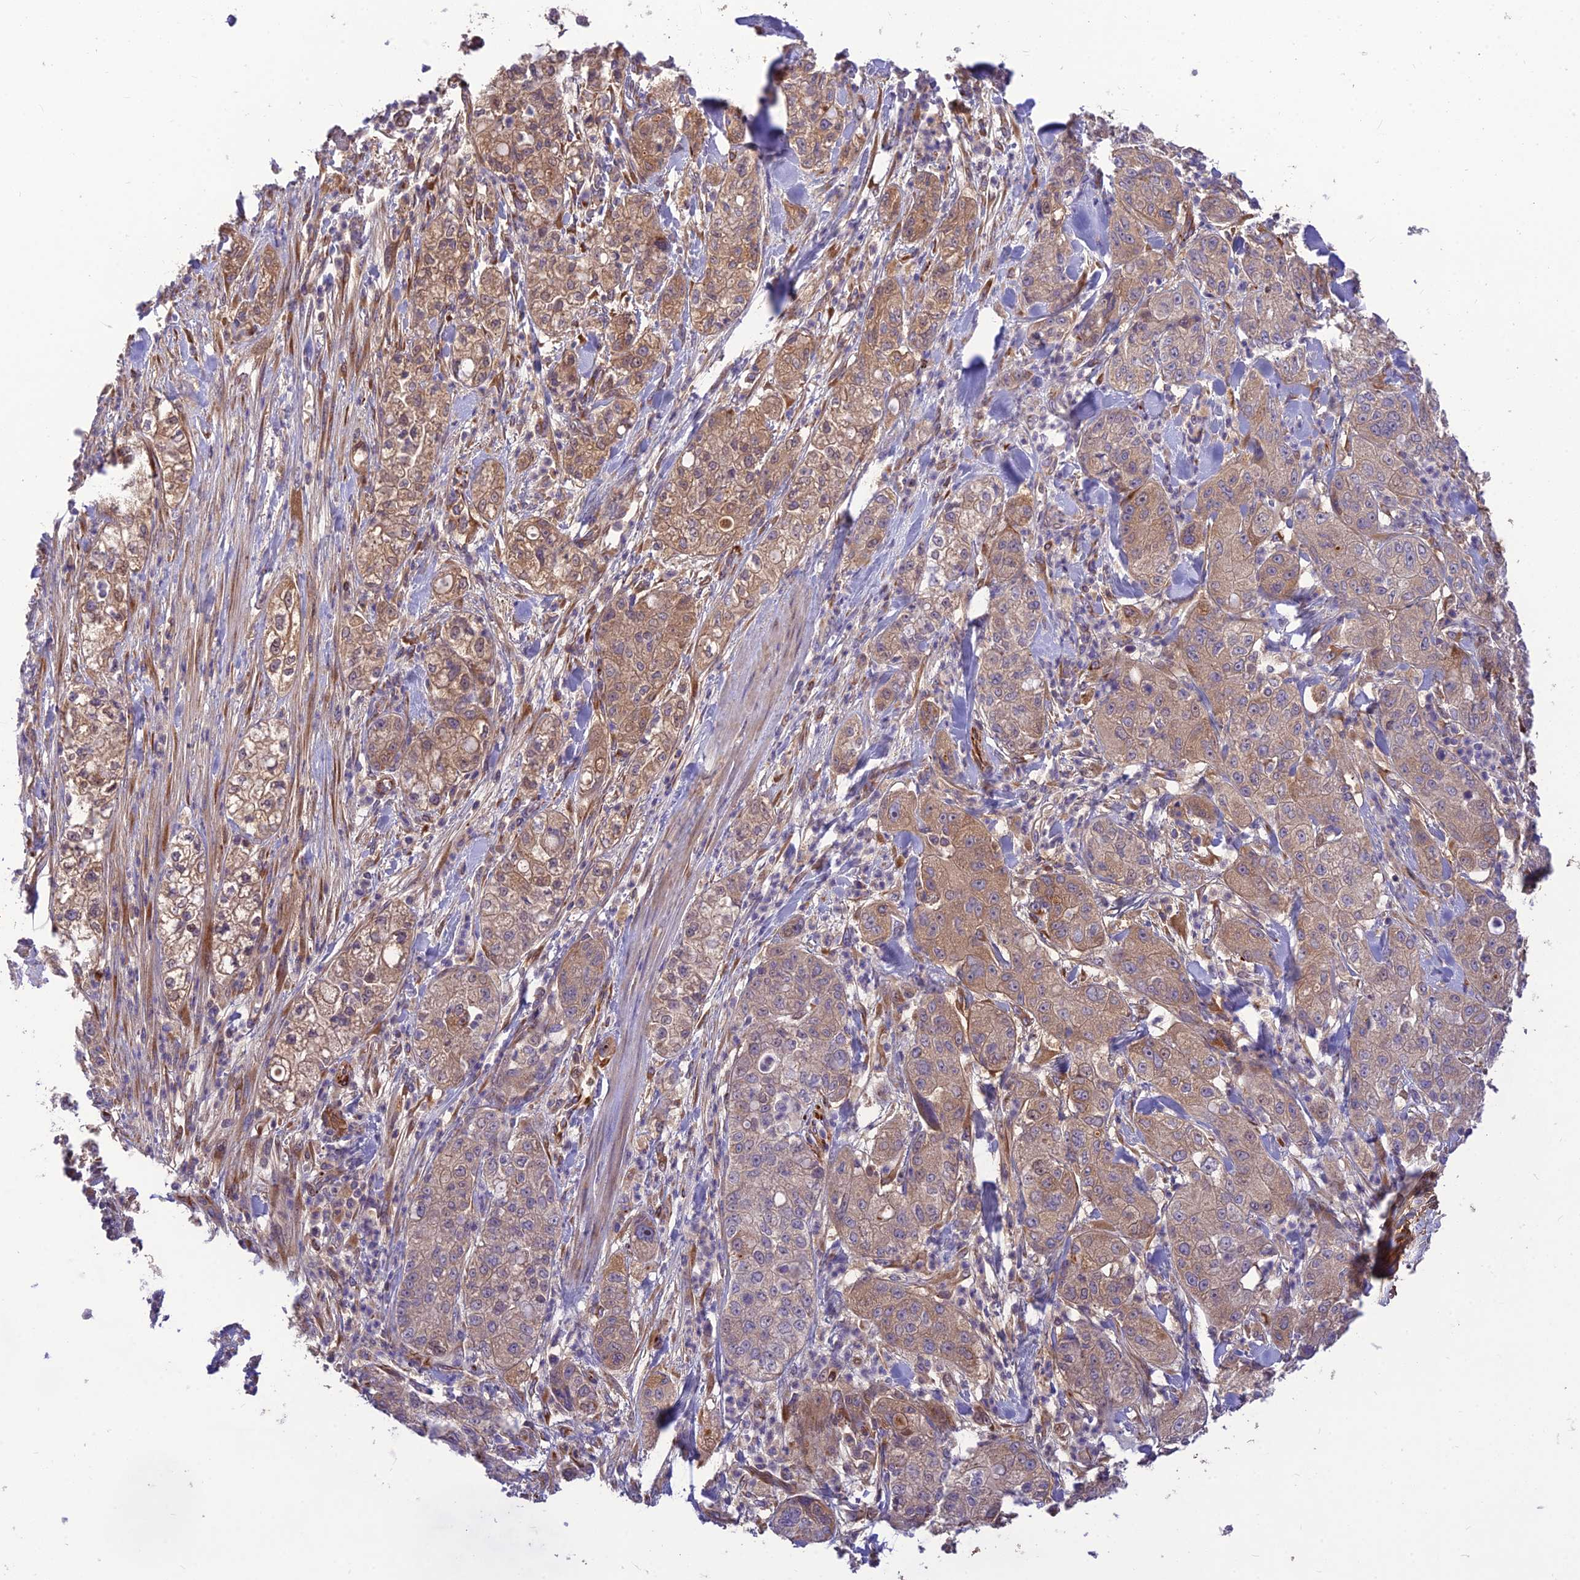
{"staining": {"intensity": "moderate", "quantity": "25%-75%", "location": "cytoplasmic/membranous"}, "tissue": "pancreatic cancer", "cell_type": "Tumor cells", "image_type": "cancer", "snomed": [{"axis": "morphology", "description": "Adenocarcinoma, NOS"}, {"axis": "topography", "description": "Pancreas"}], "caption": "Immunohistochemistry (IHC) micrograph of neoplastic tissue: adenocarcinoma (pancreatic) stained using IHC reveals medium levels of moderate protein expression localized specifically in the cytoplasmic/membranous of tumor cells, appearing as a cytoplasmic/membranous brown color.", "gene": "ST8SIA5", "patient": {"sex": "female", "age": 78}}